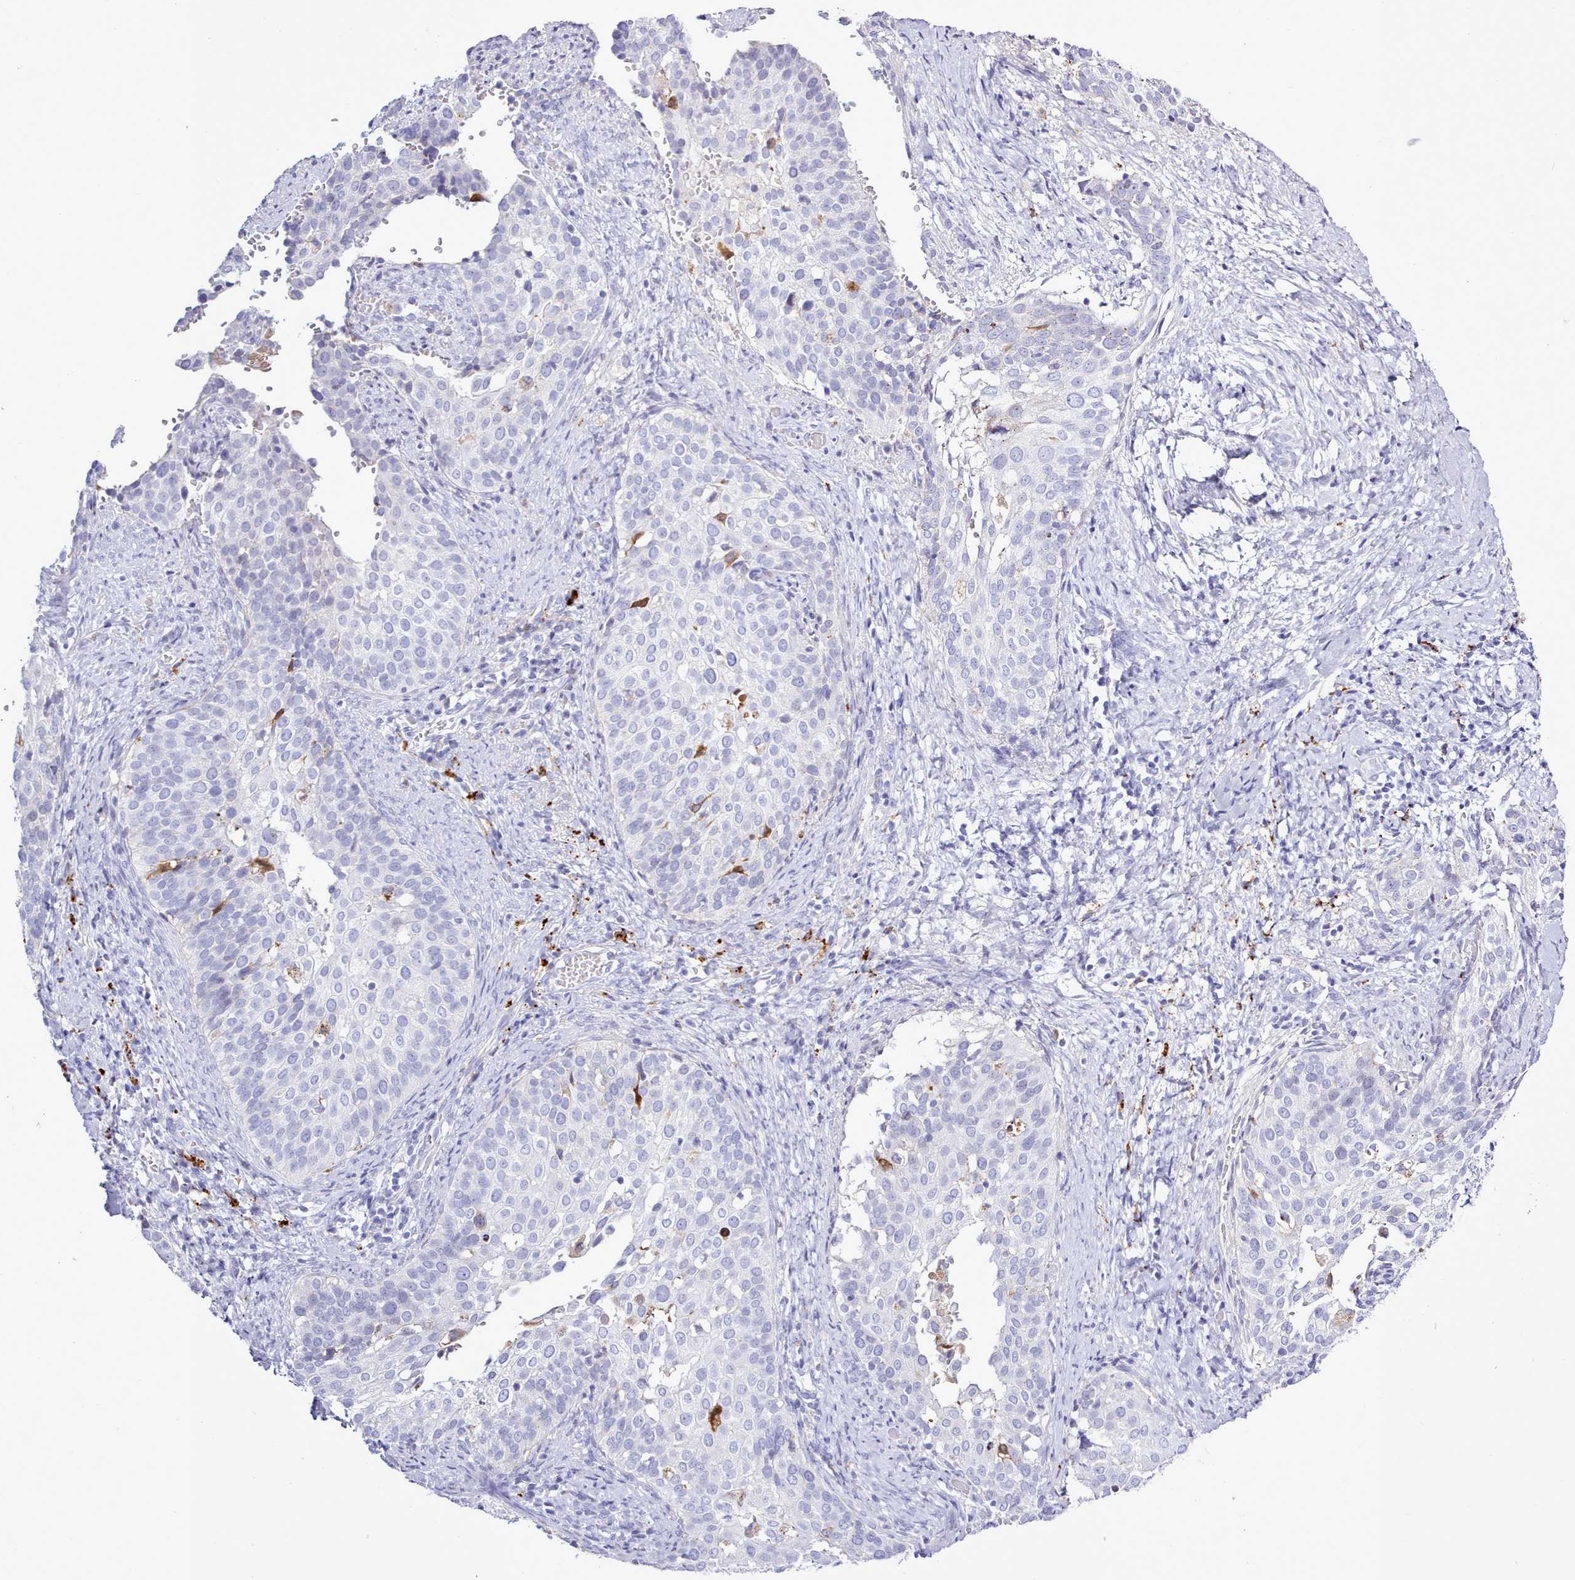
{"staining": {"intensity": "negative", "quantity": "none", "location": "none"}, "tissue": "cervical cancer", "cell_type": "Tumor cells", "image_type": "cancer", "snomed": [{"axis": "morphology", "description": "Squamous cell carcinoma, NOS"}, {"axis": "topography", "description": "Cervix"}], "caption": "Protein analysis of squamous cell carcinoma (cervical) demonstrates no significant positivity in tumor cells.", "gene": "SRD5A1", "patient": {"sex": "female", "age": 44}}